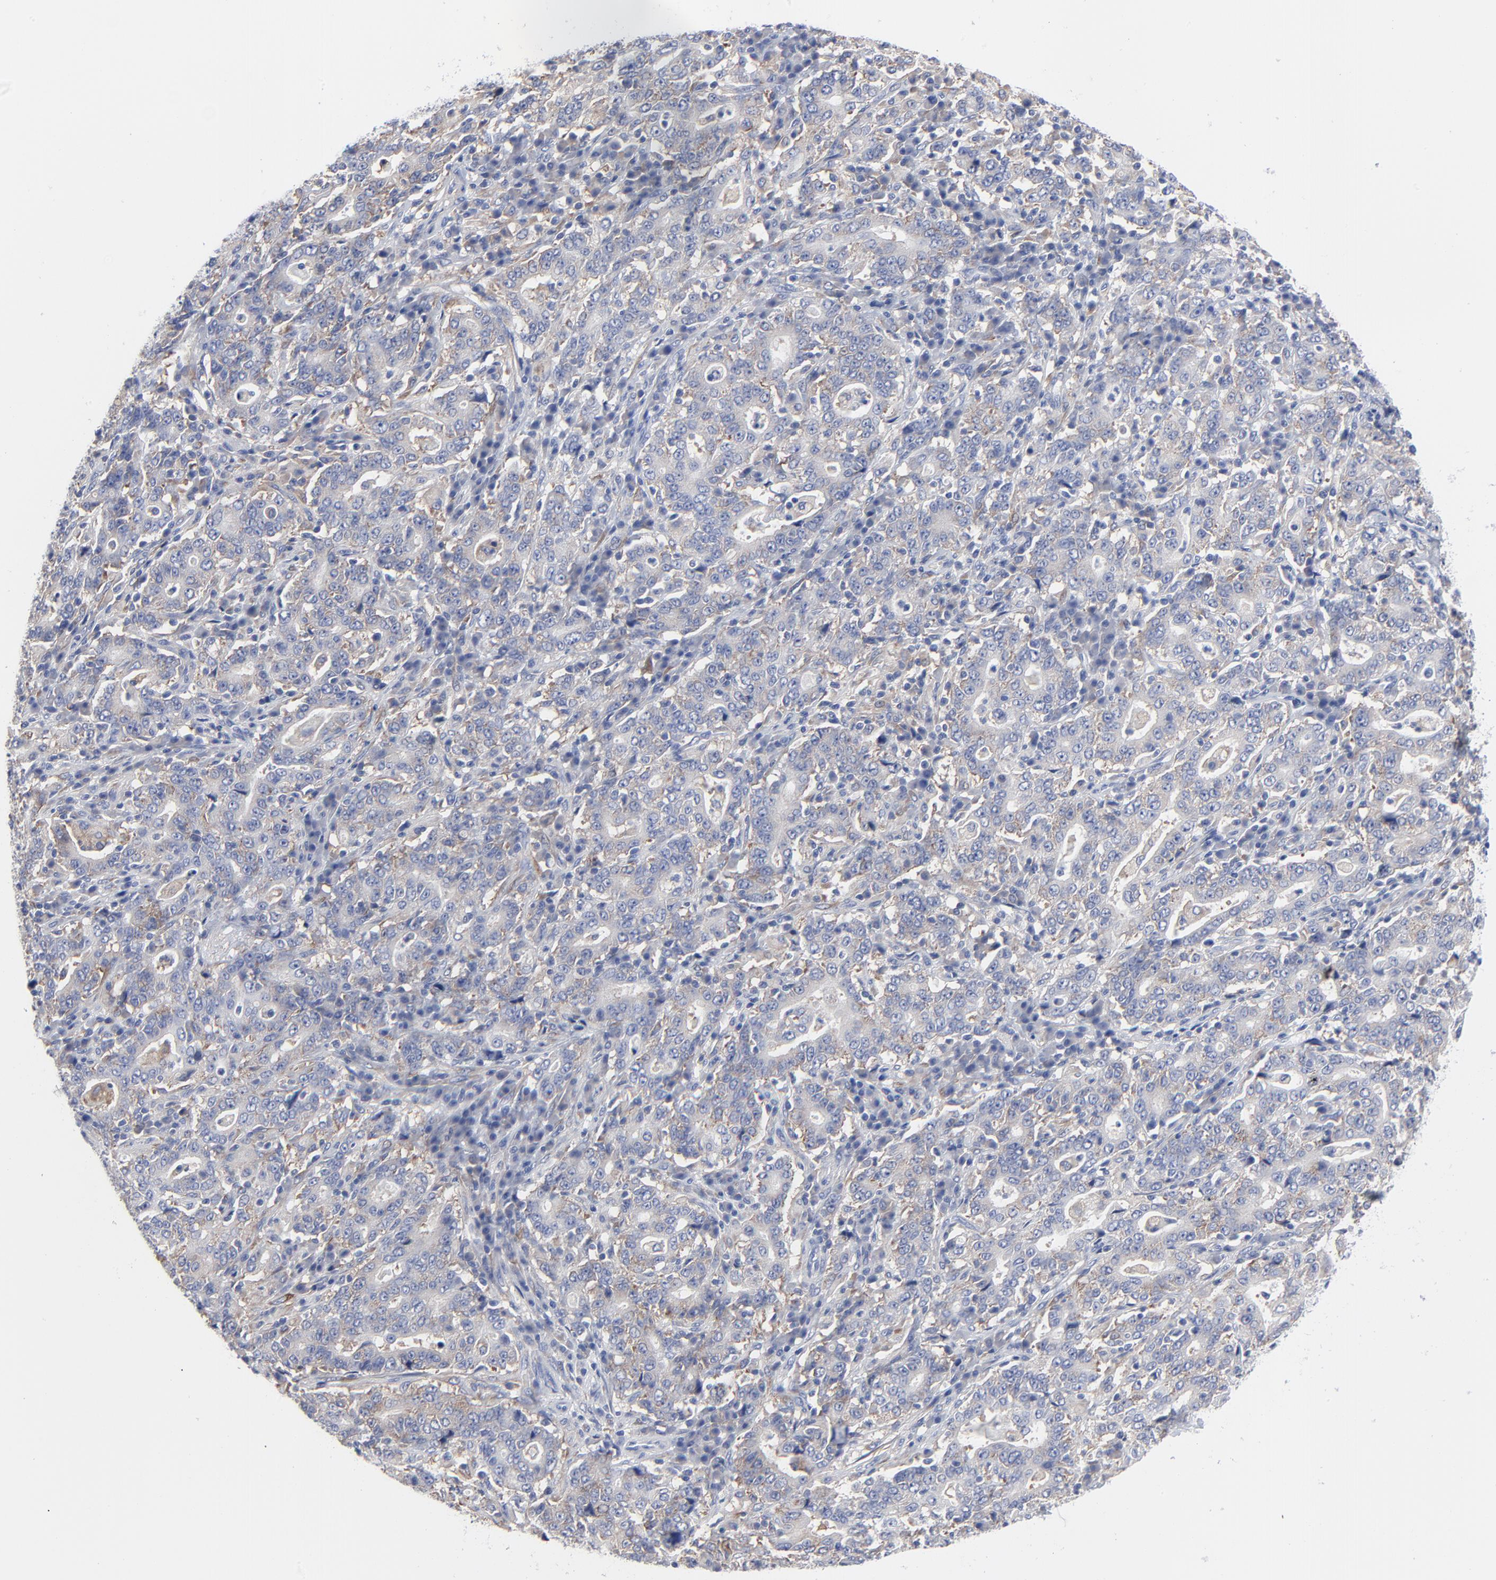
{"staining": {"intensity": "weak", "quantity": "25%-75%", "location": "cytoplasmic/membranous"}, "tissue": "stomach cancer", "cell_type": "Tumor cells", "image_type": "cancer", "snomed": [{"axis": "morphology", "description": "Normal tissue, NOS"}, {"axis": "morphology", "description": "Adenocarcinoma, NOS"}, {"axis": "topography", "description": "Stomach, upper"}, {"axis": "topography", "description": "Stomach"}], "caption": "This is a histology image of IHC staining of stomach cancer, which shows weak staining in the cytoplasmic/membranous of tumor cells.", "gene": "STAT2", "patient": {"sex": "male", "age": 59}}